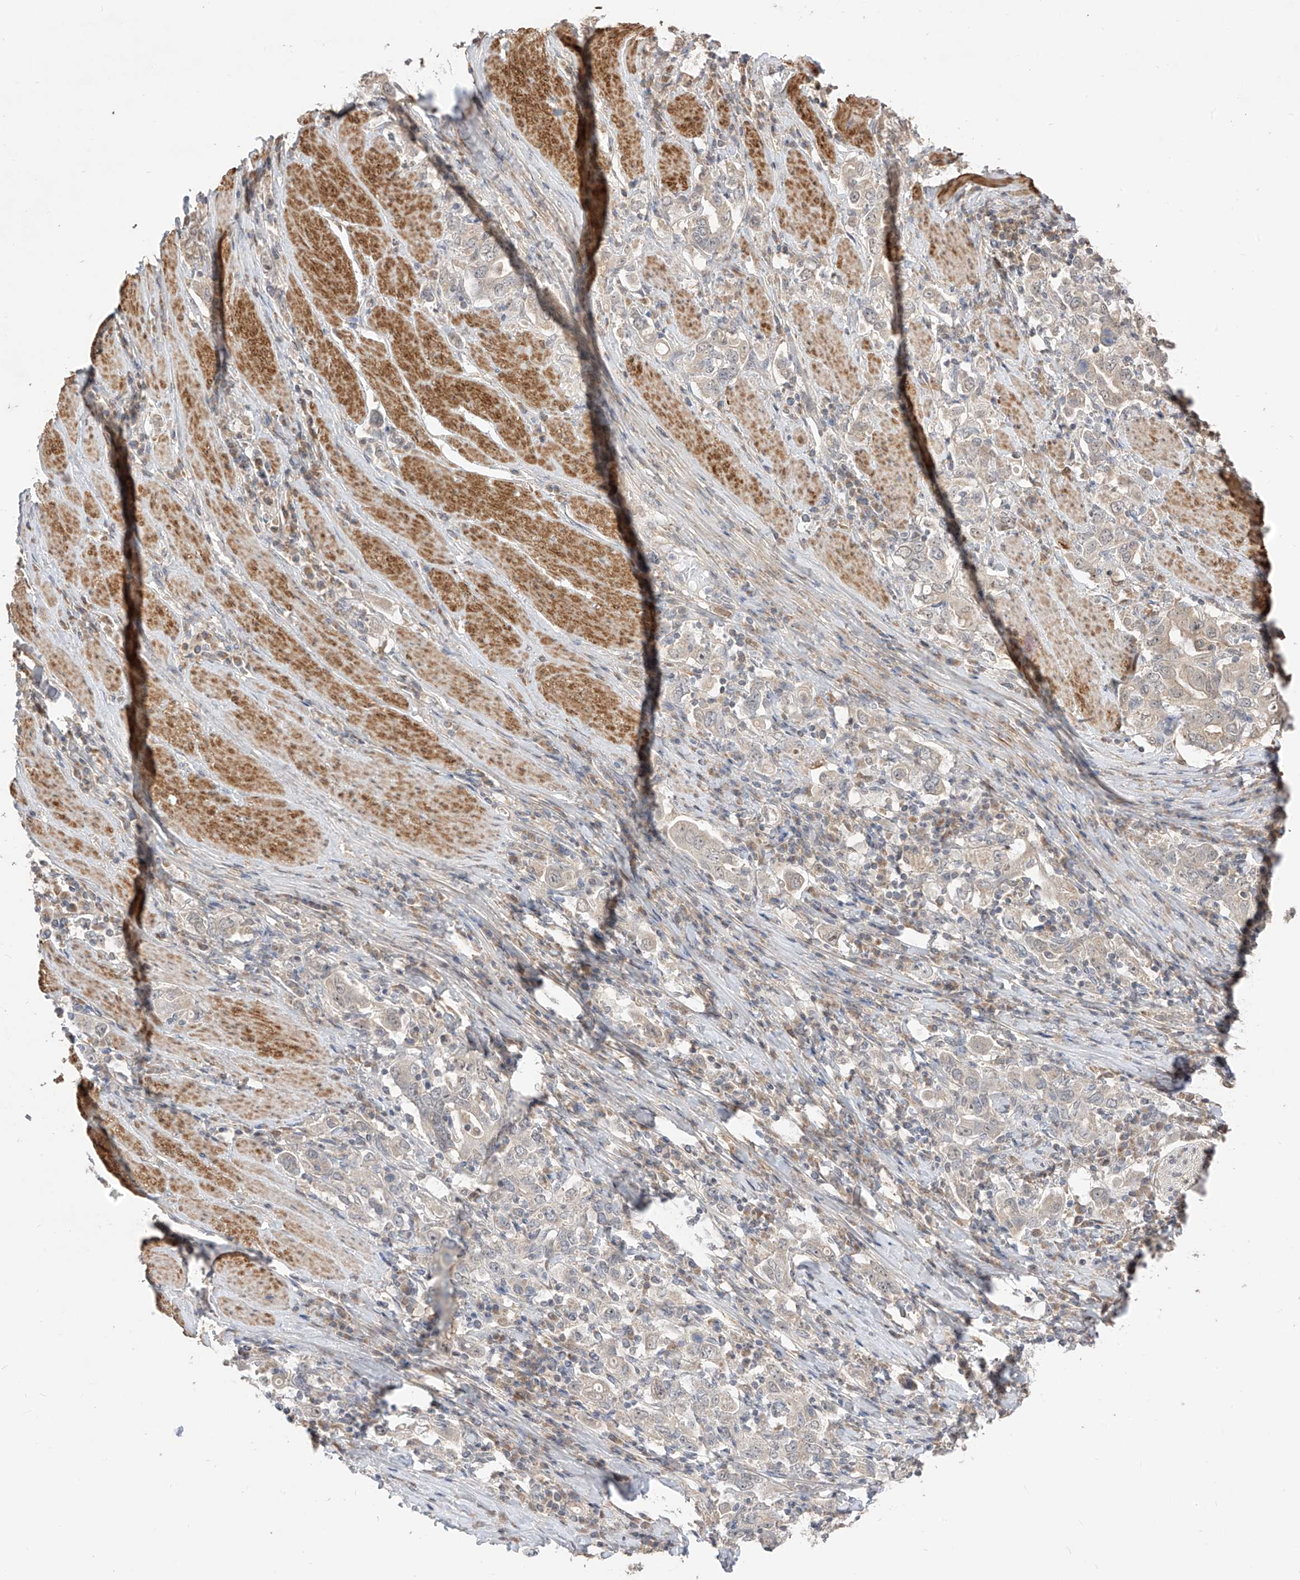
{"staining": {"intensity": "negative", "quantity": "none", "location": "none"}, "tissue": "stomach cancer", "cell_type": "Tumor cells", "image_type": "cancer", "snomed": [{"axis": "morphology", "description": "Adenocarcinoma, NOS"}, {"axis": "topography", "description": "Stomach, upper"}], "caption": "High magnification brightfield microscopy of stomach cancer stained with DAB (brown) and counterstained with hematoxylin (blue): tumor cells show no significant positivity.", "gene": "LATS1", "patient": {"sex": "male", "age": 62}}